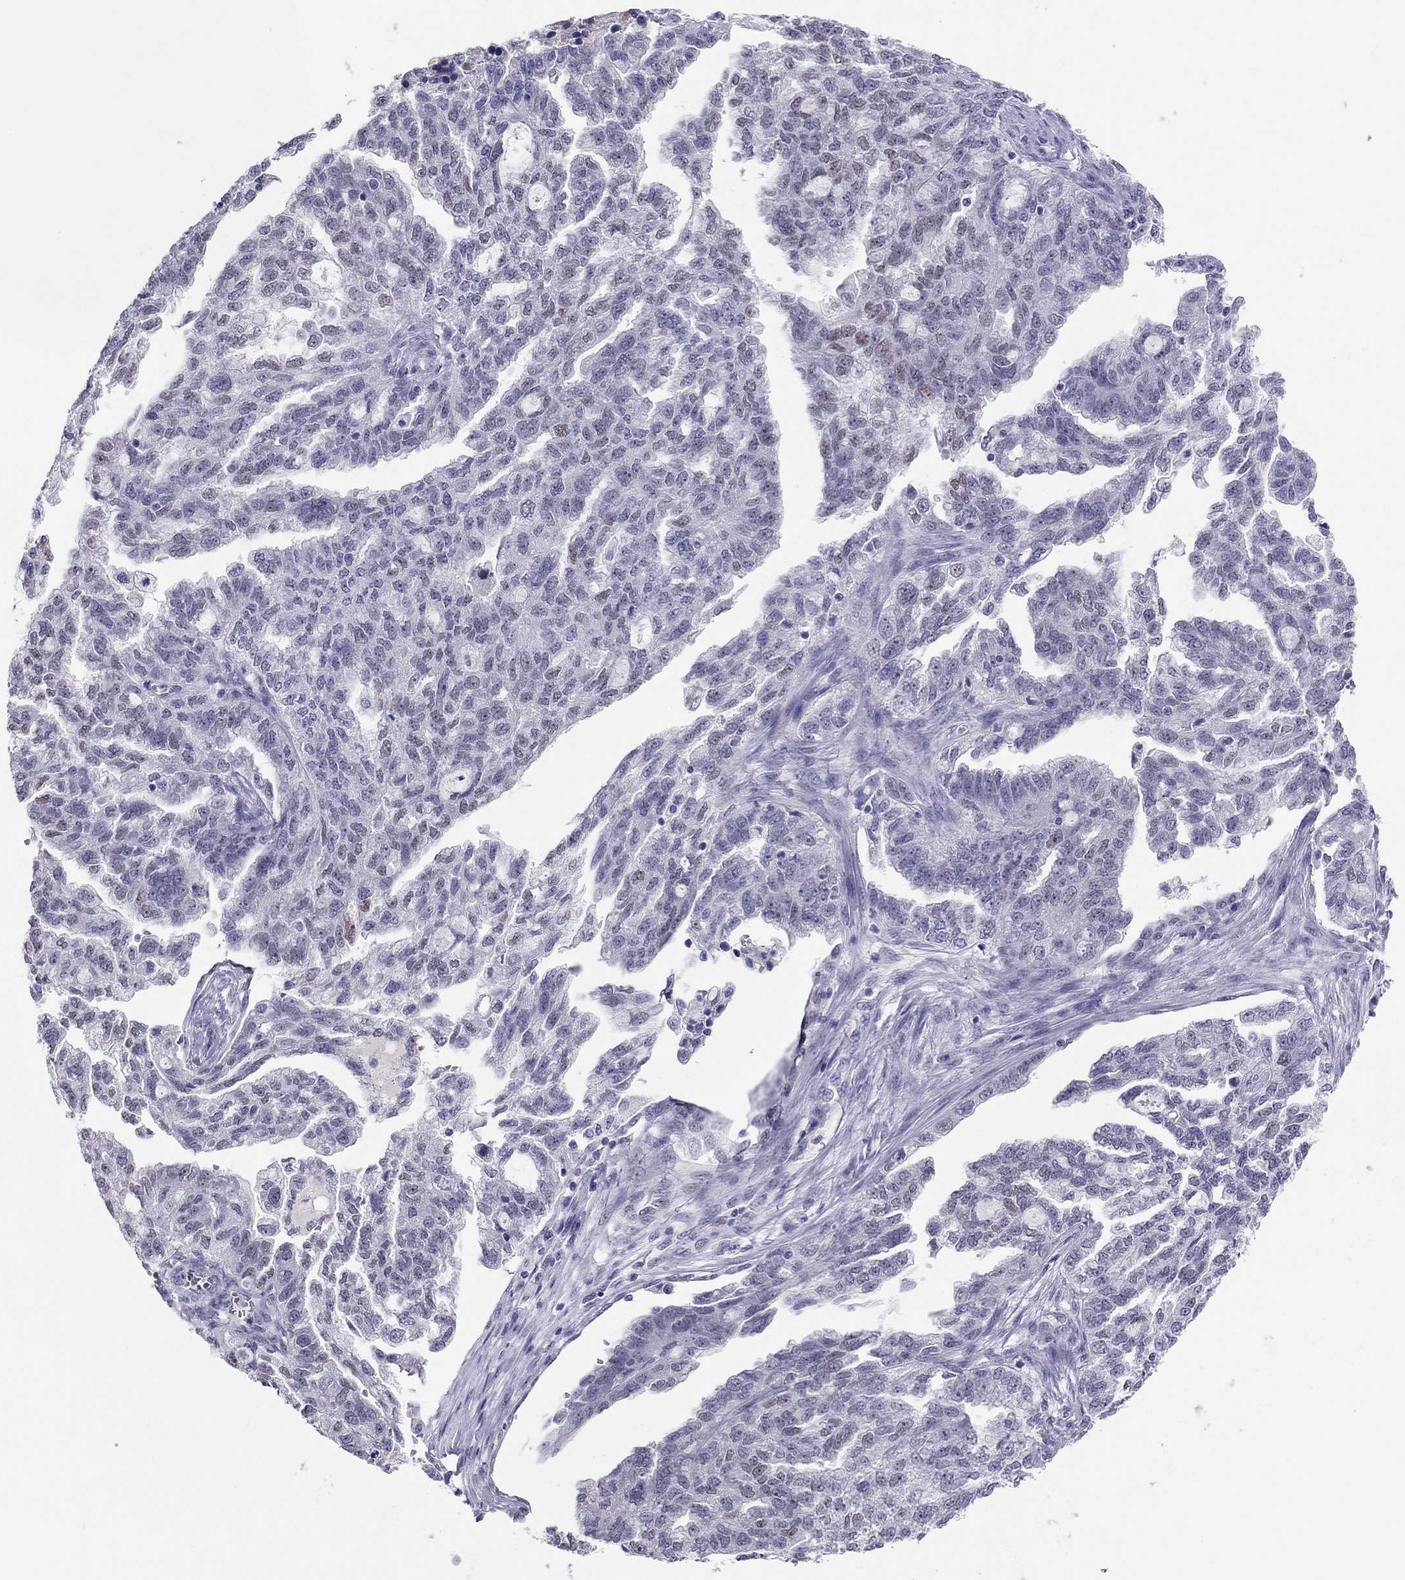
{"staining": {"intensity": "moderate", "quantity": "<25%", "location": "nuclear"}, "tissue": "ovarian cancer", "cell_type": "Tumor cells", "image_type": "cancer", "snomed": [{"axis": "morphology", "description": "Cystadenocarcinoma, serous, NOS"}, {"axis": "topography", "description": "Ovary"}], "caption": "Immunohistochemistry of human ovarian cancer (serous cystadenocarcinoma) shows low levels of moderate nuclear expression in approximately <25% of tumor cells.", "gene": "PHOX2A", "patient": {"sex": "female", "age": 51}}